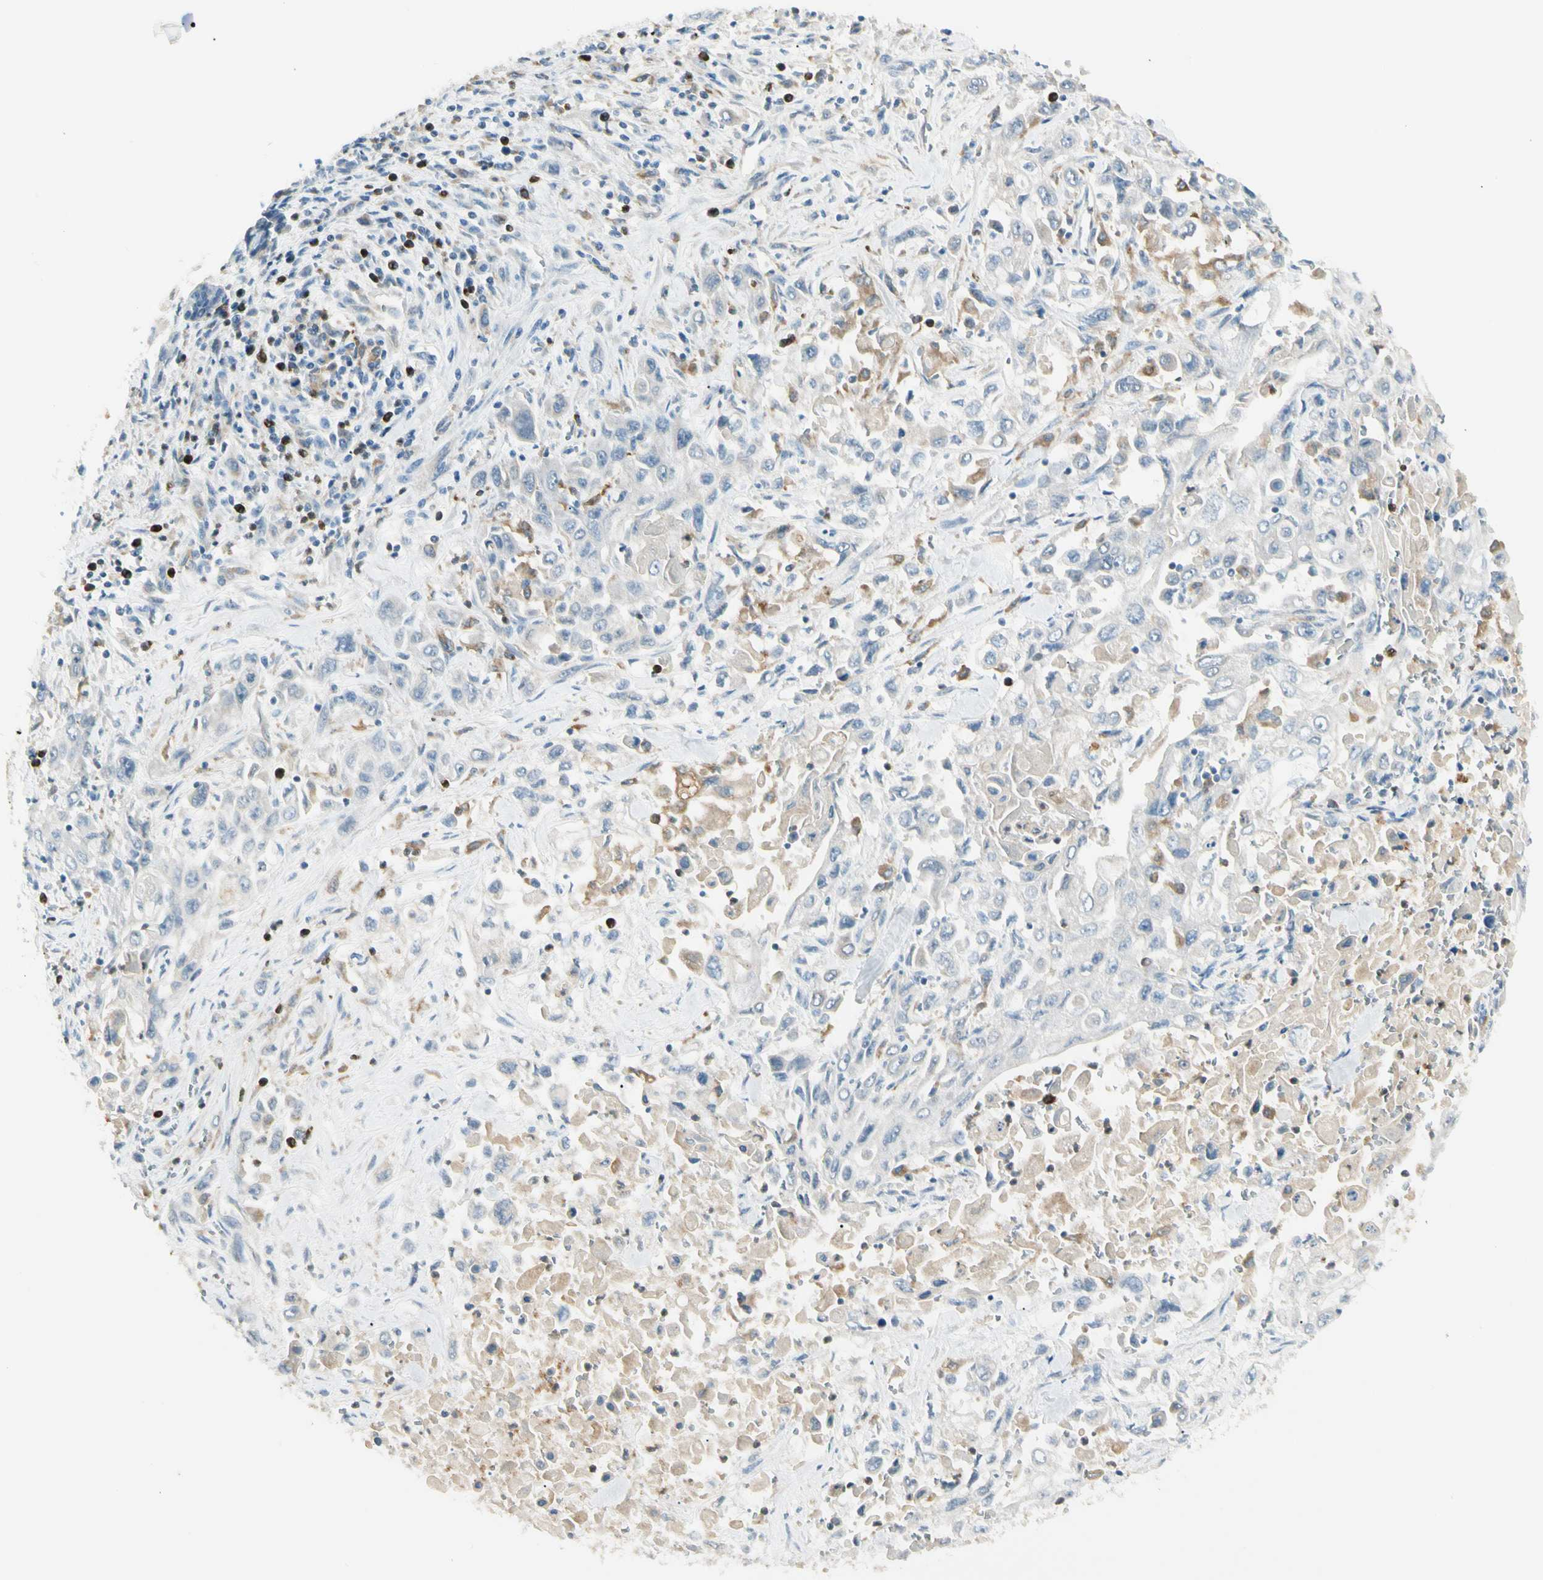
{"staining": {"intensity": "negative", "quantity": "none", "location": "none"}, "tissue": "pancreatic cancer", "cell_type": "Tumor cells", "image_type": "cancer", "snomed": [{"axis": "morphology", "description": "Adenocarcinoma, NOS"}, {"axis": "topography", "description": "Pancreas"}], "caption": "There is no significant expression in tumor cells of pancreatic adenocarcinoma.", "gene": "LPCAT2", "patient": {"sex": "male", "age": 70}}